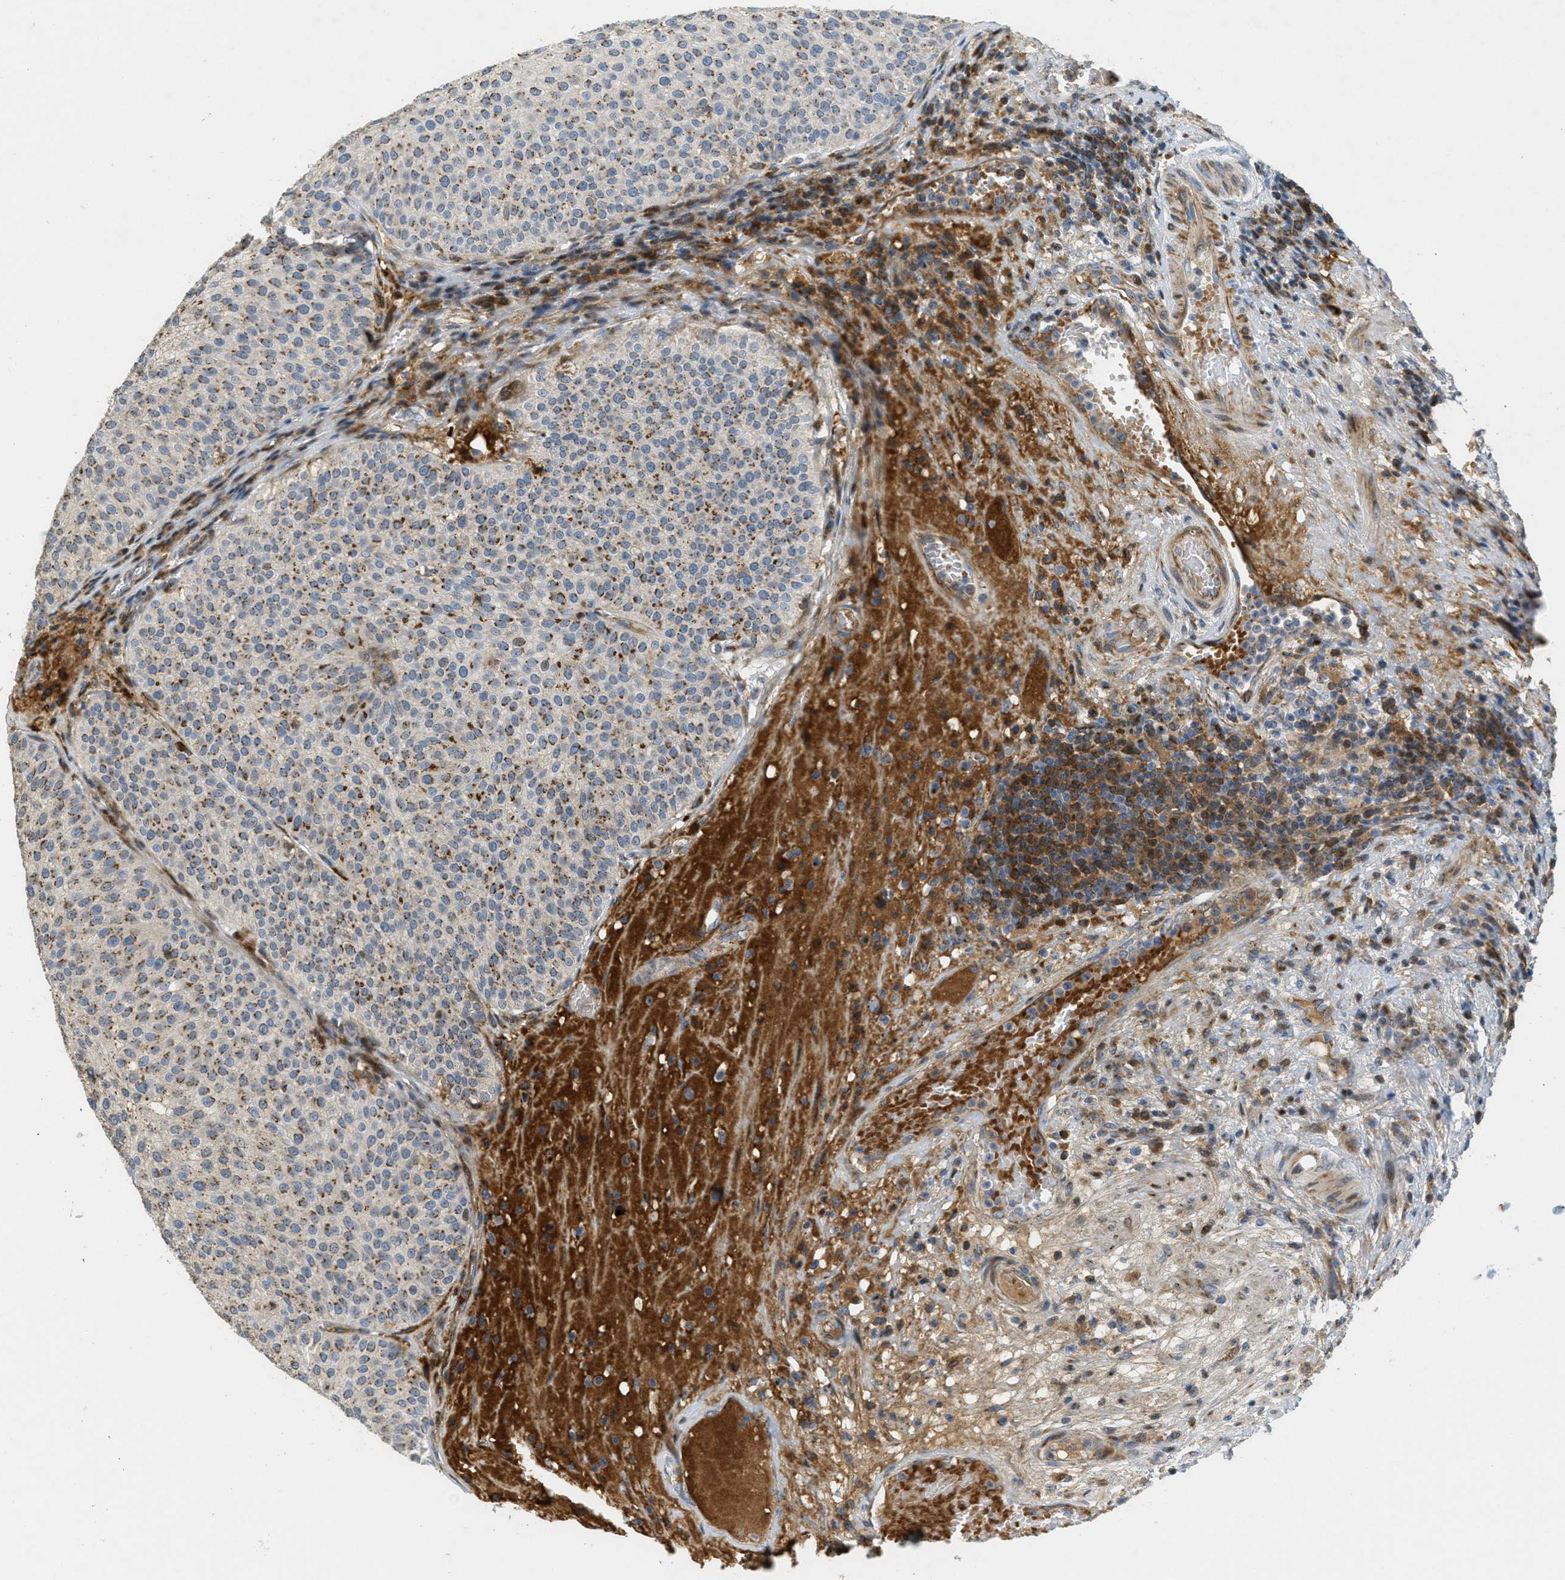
{"staining": {"intensity": "moderate", "quantity": ">75%", "location": "cytoplasmic/membranous"}, "tissue": "urothelial cancer", "cell_type": "Tumor cells", "image_type": "cancer", "snomed": [{"axis": "morphology", "description": "Urothelial carcinoma, Low grade"}, {"axis": "topography", "description": "Smooth muscle"}, {"axis": "topography", "description": "Urinary bladder"}], "caption": "A medium amount of moderate cytoplasmic/membranous expression is appreciated in approximately >75% of tumor cells in urothelial cancer tissue.", "gene": "ZFPL1", "patient": {"sex": "male", "age": 60}}